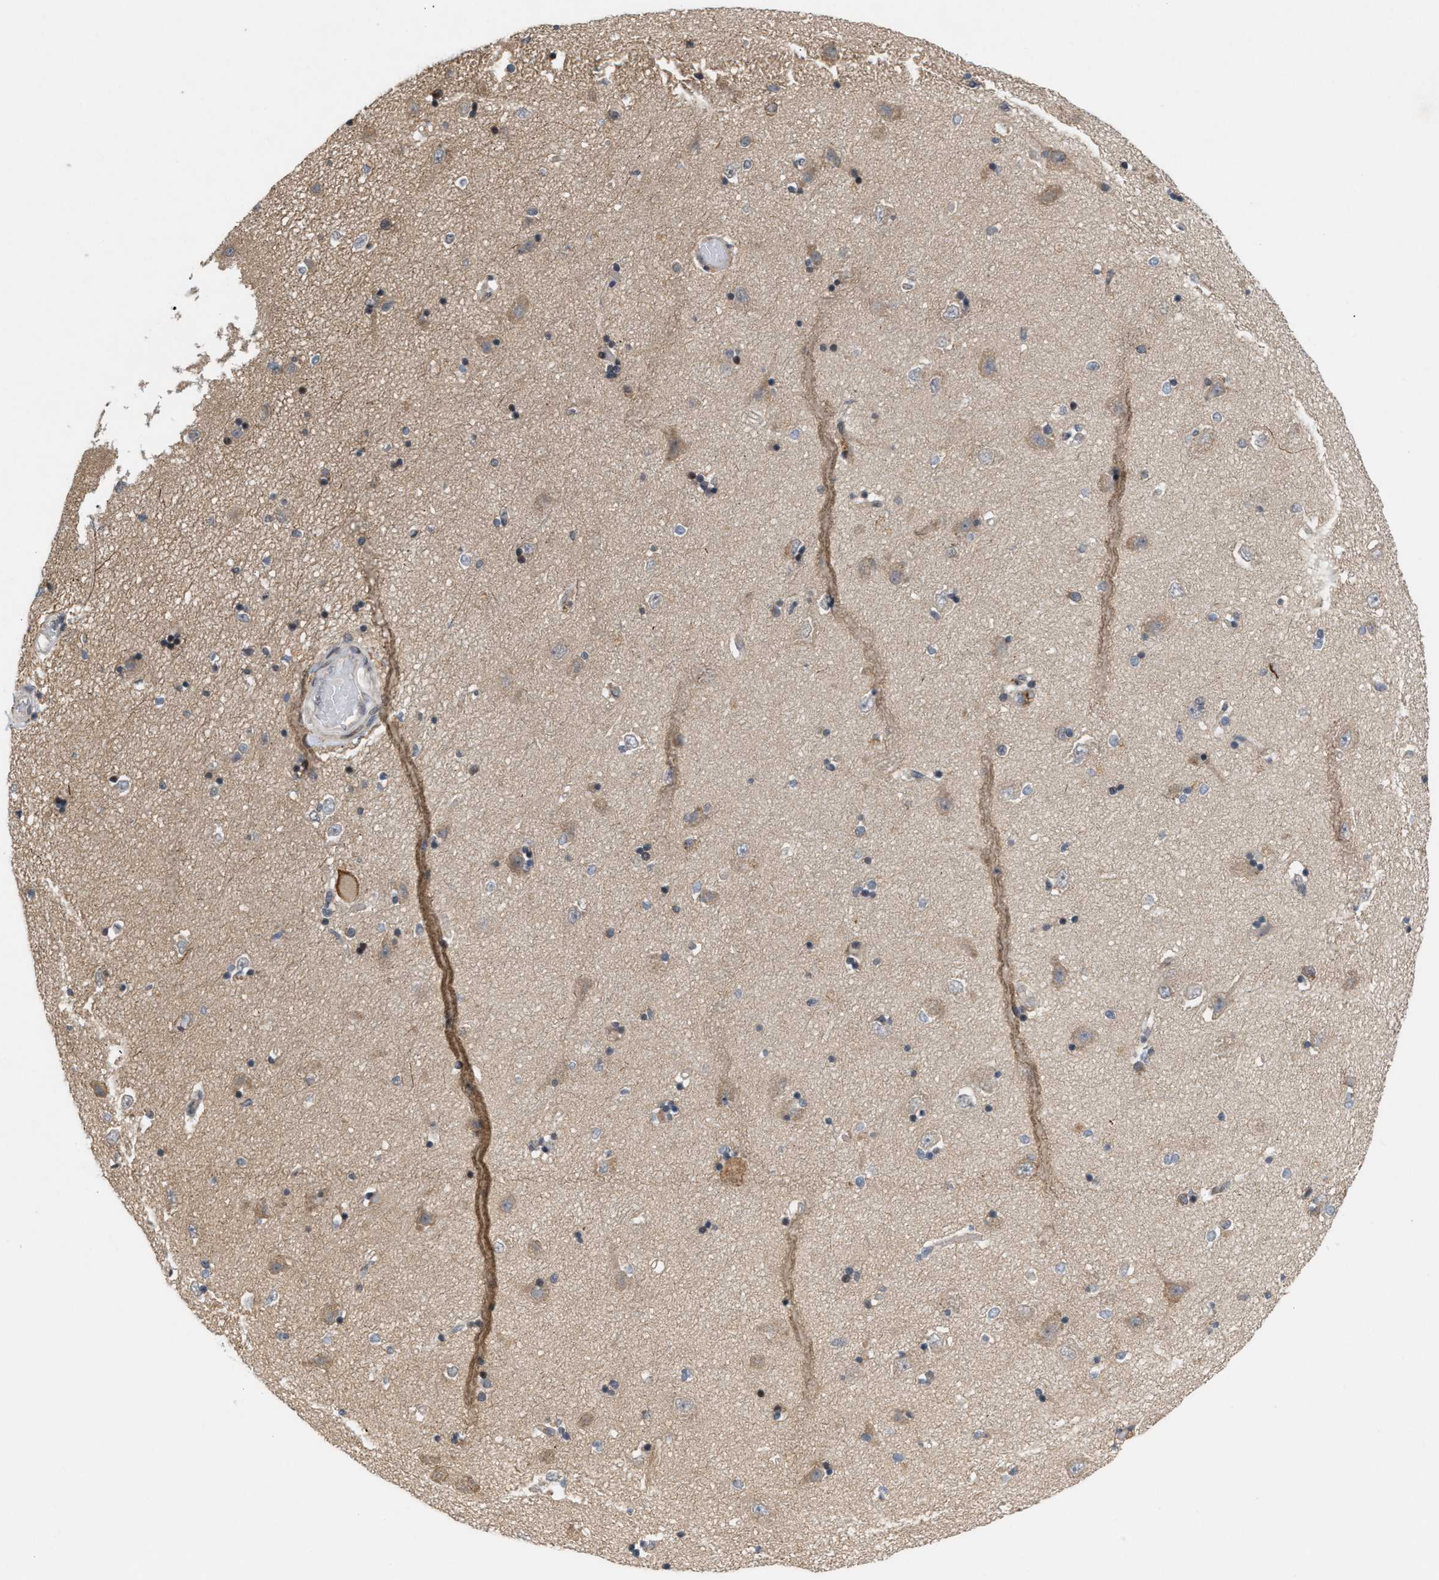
{"staining": {"intensity": "moderate", "quantity": "<25%", "location": "cytoplasmic/membranous,nuclear"}, "tissue": "hippocampus", "cell_type": "Glial cells", "image_type": "normal", "snomed": [{"axis": "morphology", "description": "Normal tissue, NOS"}, {"axis": "topography", "description": "Hippocampus"}], "caption": "Glial cells demonstrate low levels of moderate cytoplasmic/membranous,nuclear staining in about <25% of cells in unremarkable hippocampus.", "gene": "MFSD6", "patient": {"sex": "male", "age": 45}}